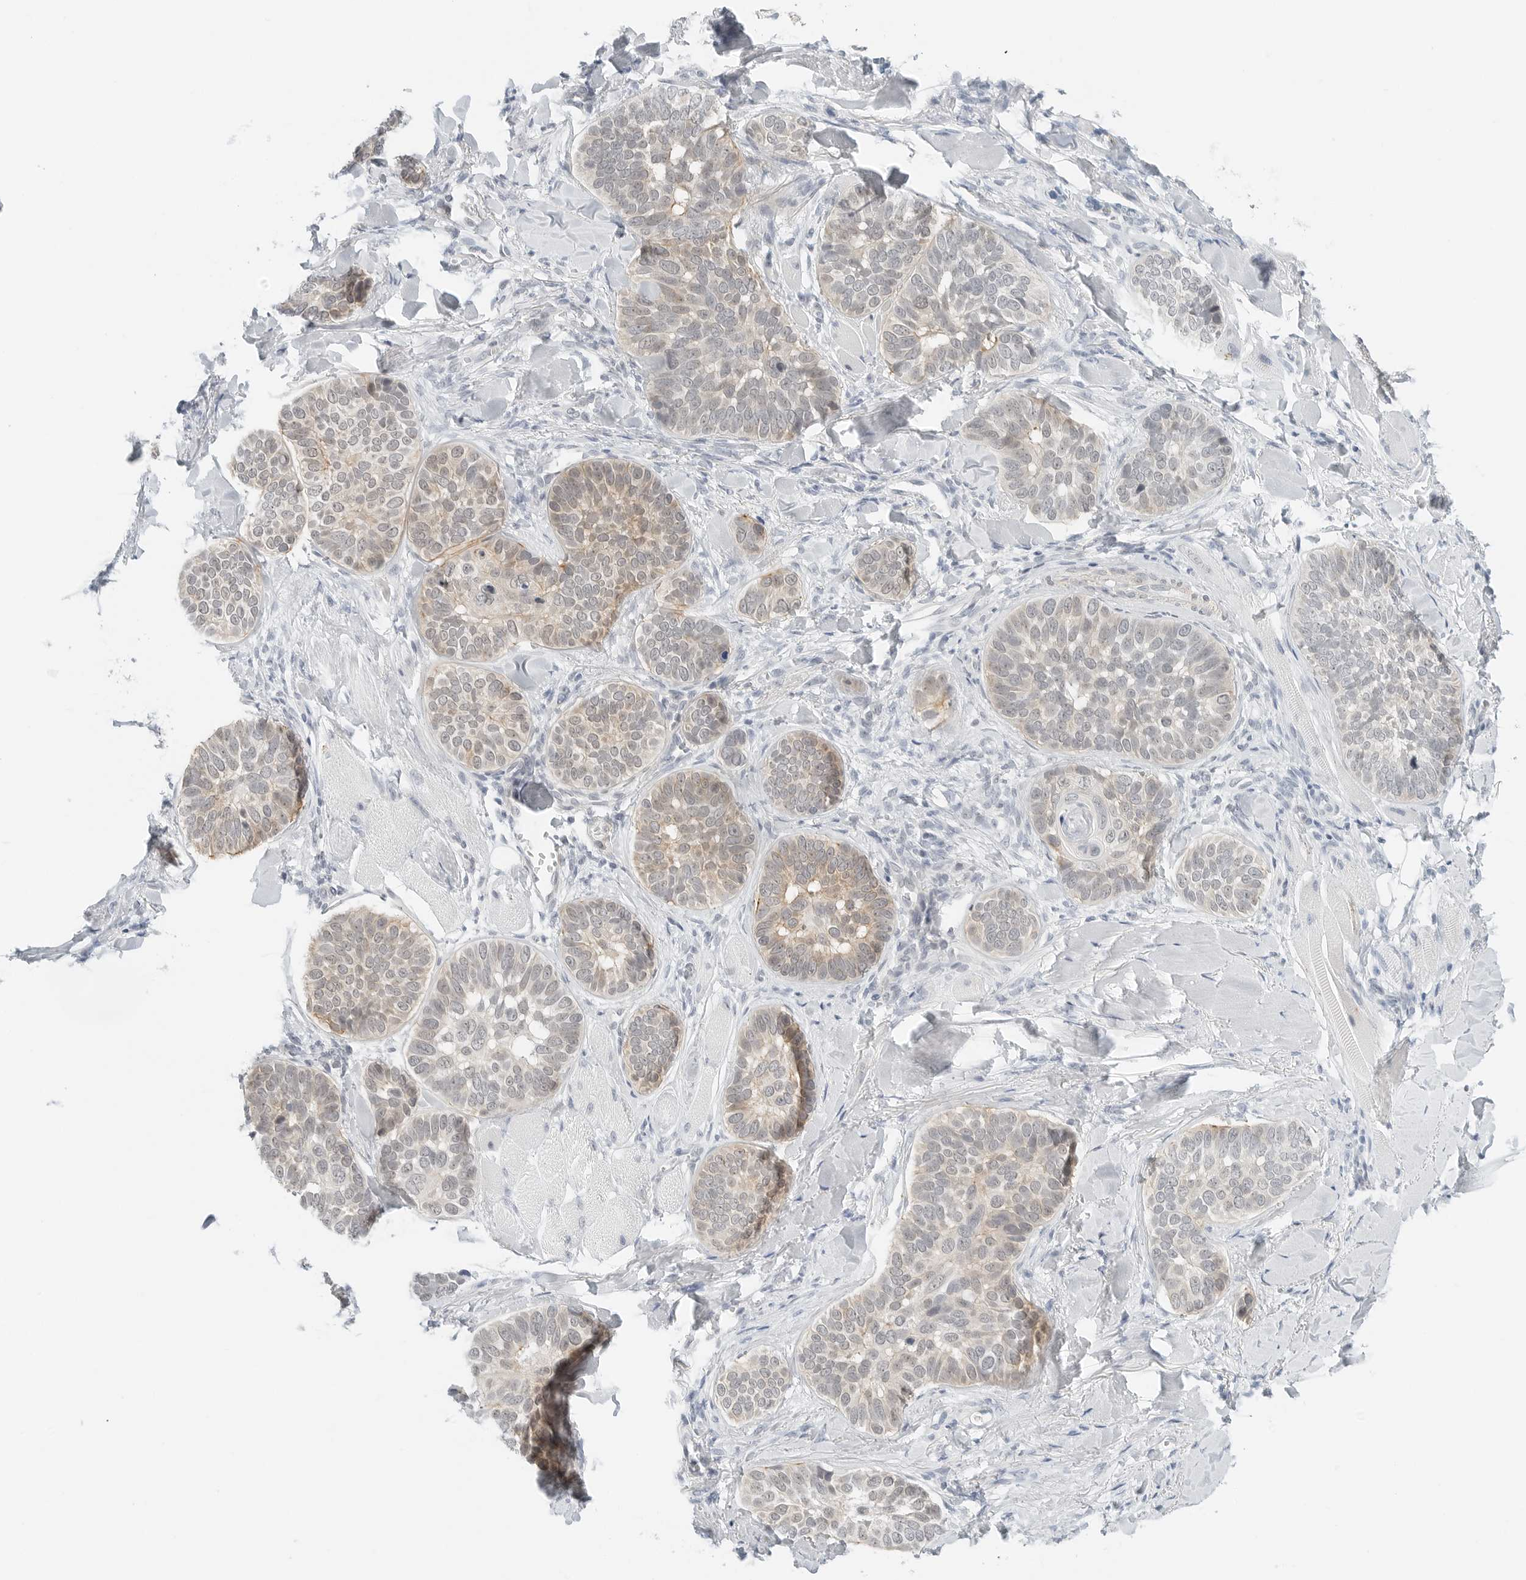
{"staining": {"intensity": "moderate", "quantity": "<25%", "location": "cytoplasmic/membranous"}, "tissue": "skin cancer", "cell_type": "Tumor cells", "image_type": "cancer", "snomed": [{"axis": "morphology", "description": "Basal cell carcinoma"}, {"axis": "topography", "description": "Skin"}], "caption": "Protein staining reveals moderate cytoplasmic/membranous staining in about <25% of tumor cells in skin cancer. The protein of interest is shown in brown color, while the nuclei are stained blue.", "gene": "CCSAP", "patient": {"sex": "male", "age": 62}}